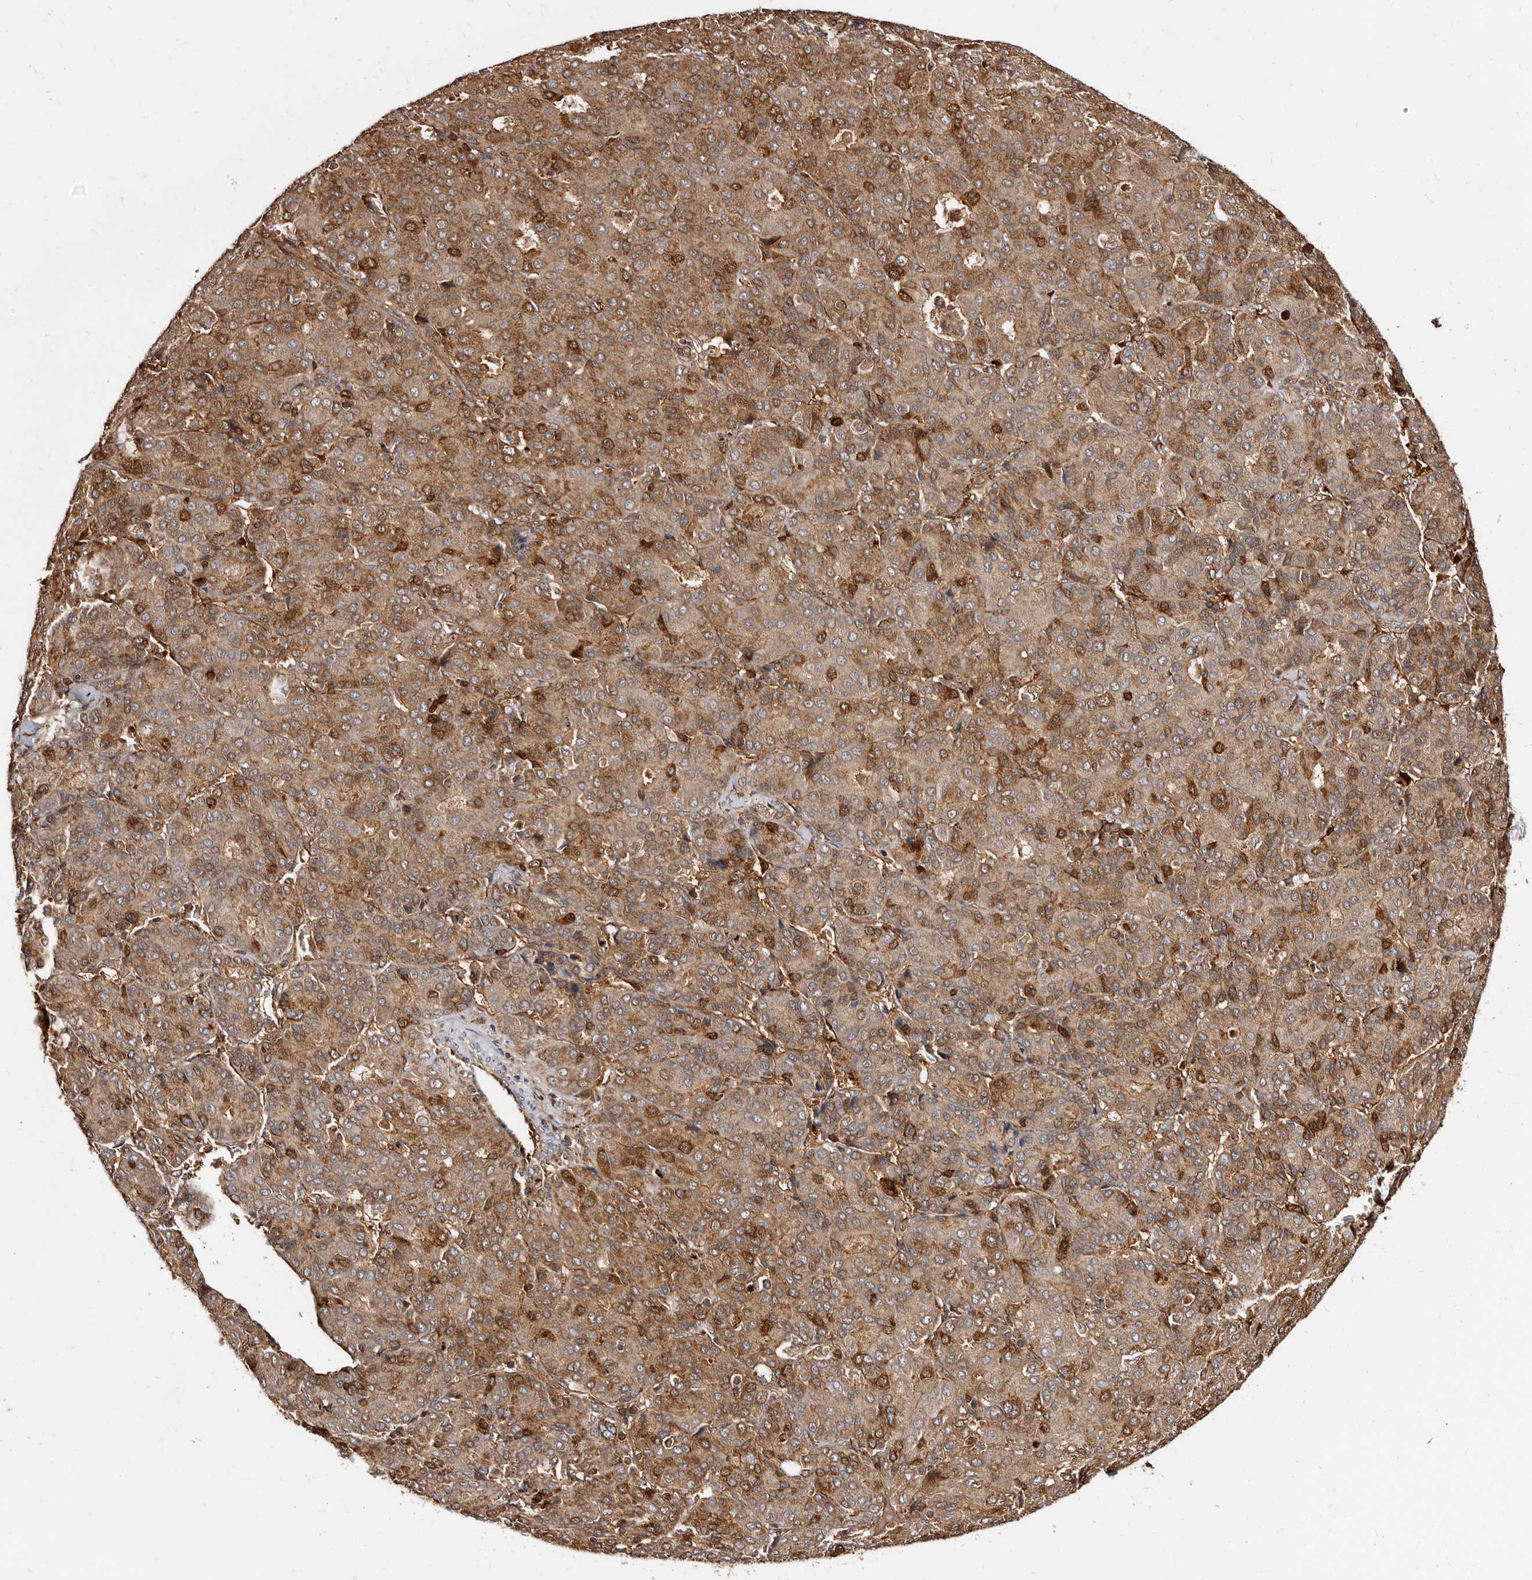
{"staining": {"intensity": "strong", "quantity": ">75%", "location": "cytoplasmic/membranous"}, "tissue": "liver cancer", "cell_type": "Tumor cells", "image_type": "cancer", "snomed": [{"axis": "morphology", "description": "Carcinoma, Hepatocellular, NOS"}, {"axis": "topography", "description": "Liver"}], "caption": "Immunohistochemistry (IHC) image of liver cancer stained for a protein (brown), which shows high levels of strong cytoplasmic/membranous positivity in approximately >75% of tumor cells.", "gene": "BAX", "patient": {"sex": "male", "age": 65}}